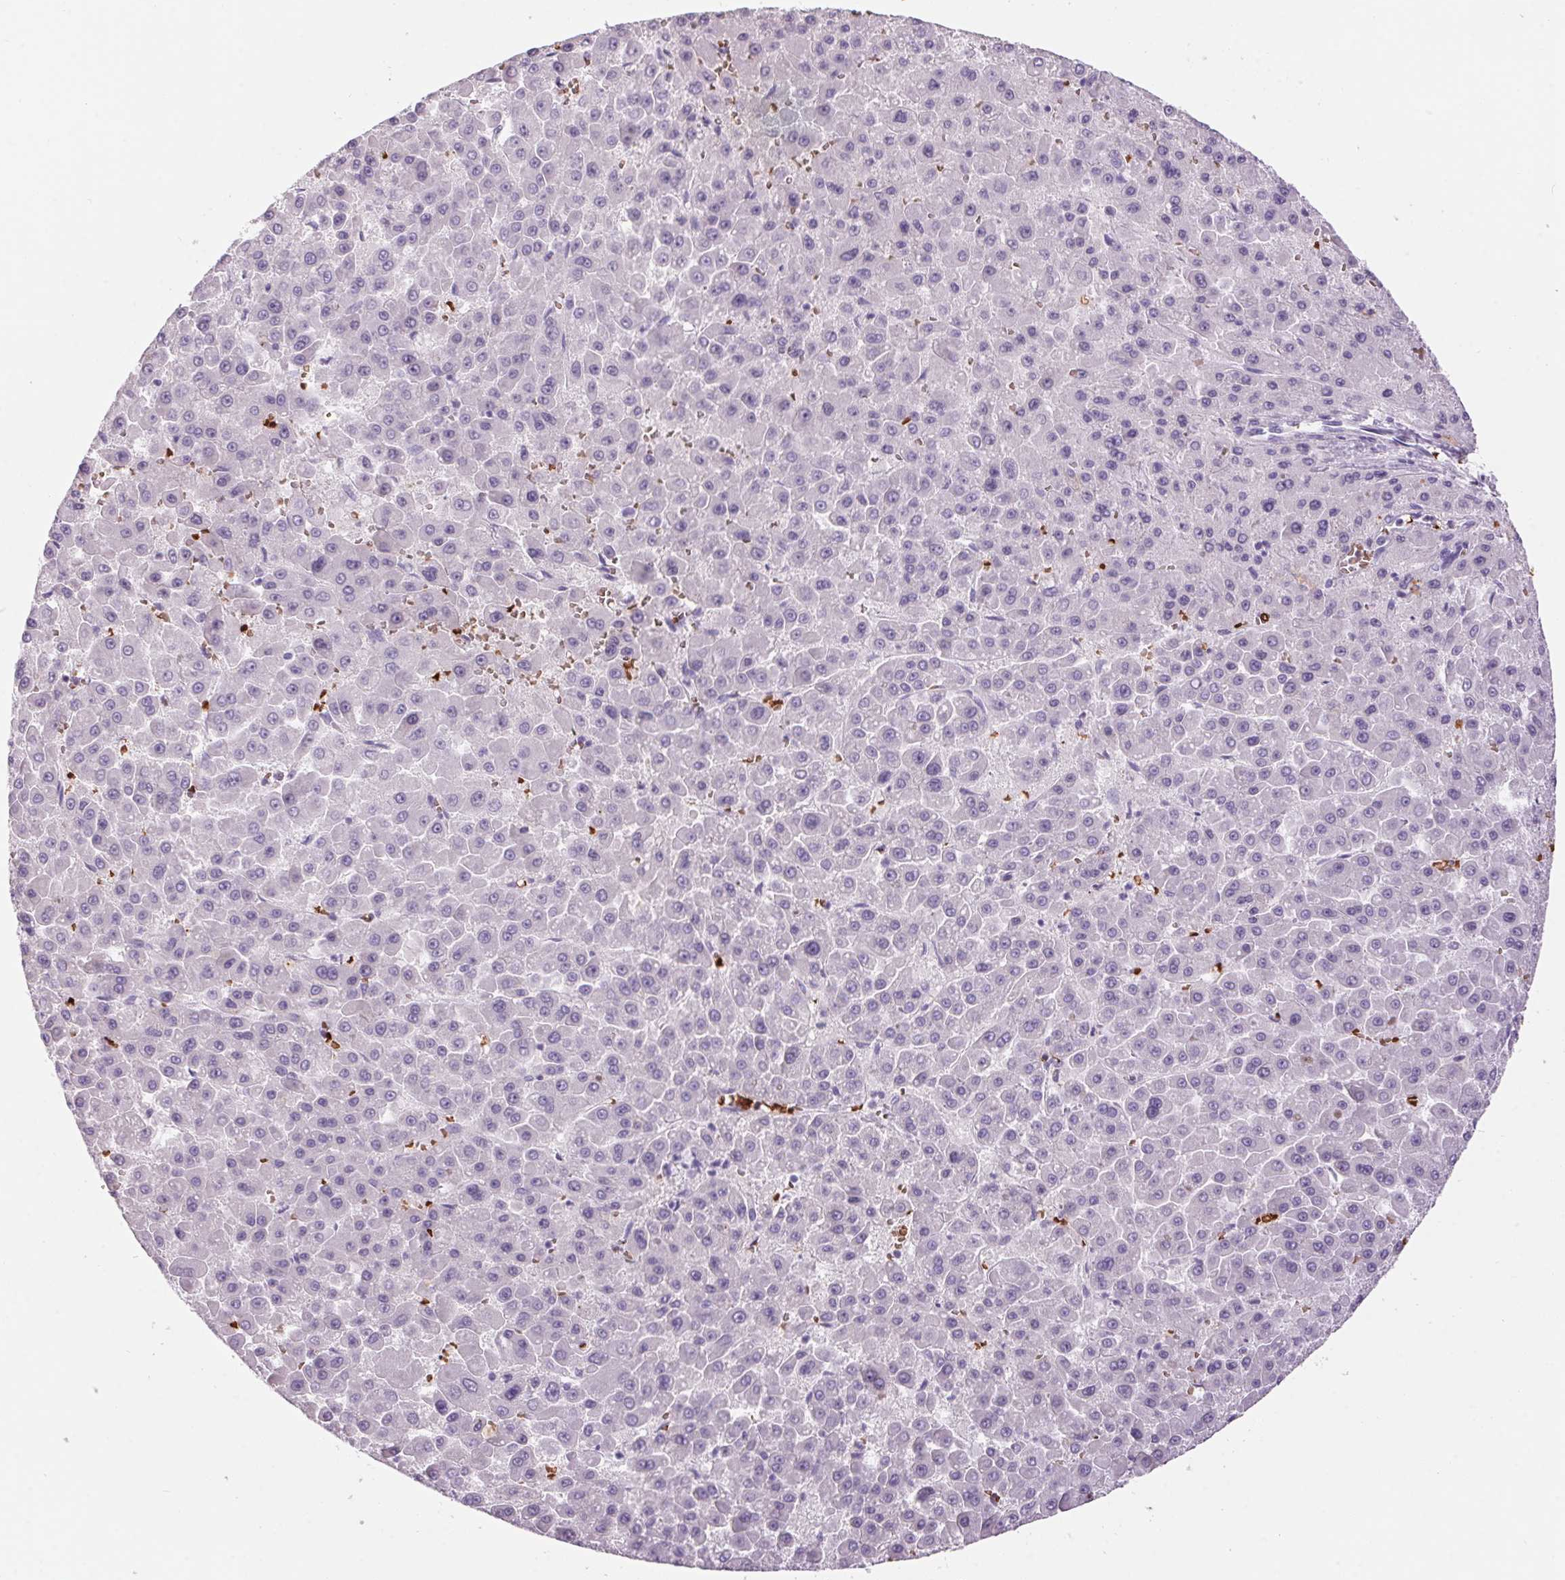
{"staining": {"intensity": "negative", "quantity": "none", "location": "none"}, "tissue": "liver cancer", "cell_type": "Tumor cells", "image_type": "cancer", "snomed": [{"axis": "morphology", "description": "Carcinoma, Hepatocellular, NOS"}, {"axis": "topography", "description": "Liver"}], "caption": "An immunohistochemistry photomicrograph of hepatocellular carcinoma (liver) is shown. There is no staining in tumor cells of hepatocellular carcinoma (liver).", "gene": "HBQ1", "patient": {"sex": "male", "age": 78}}